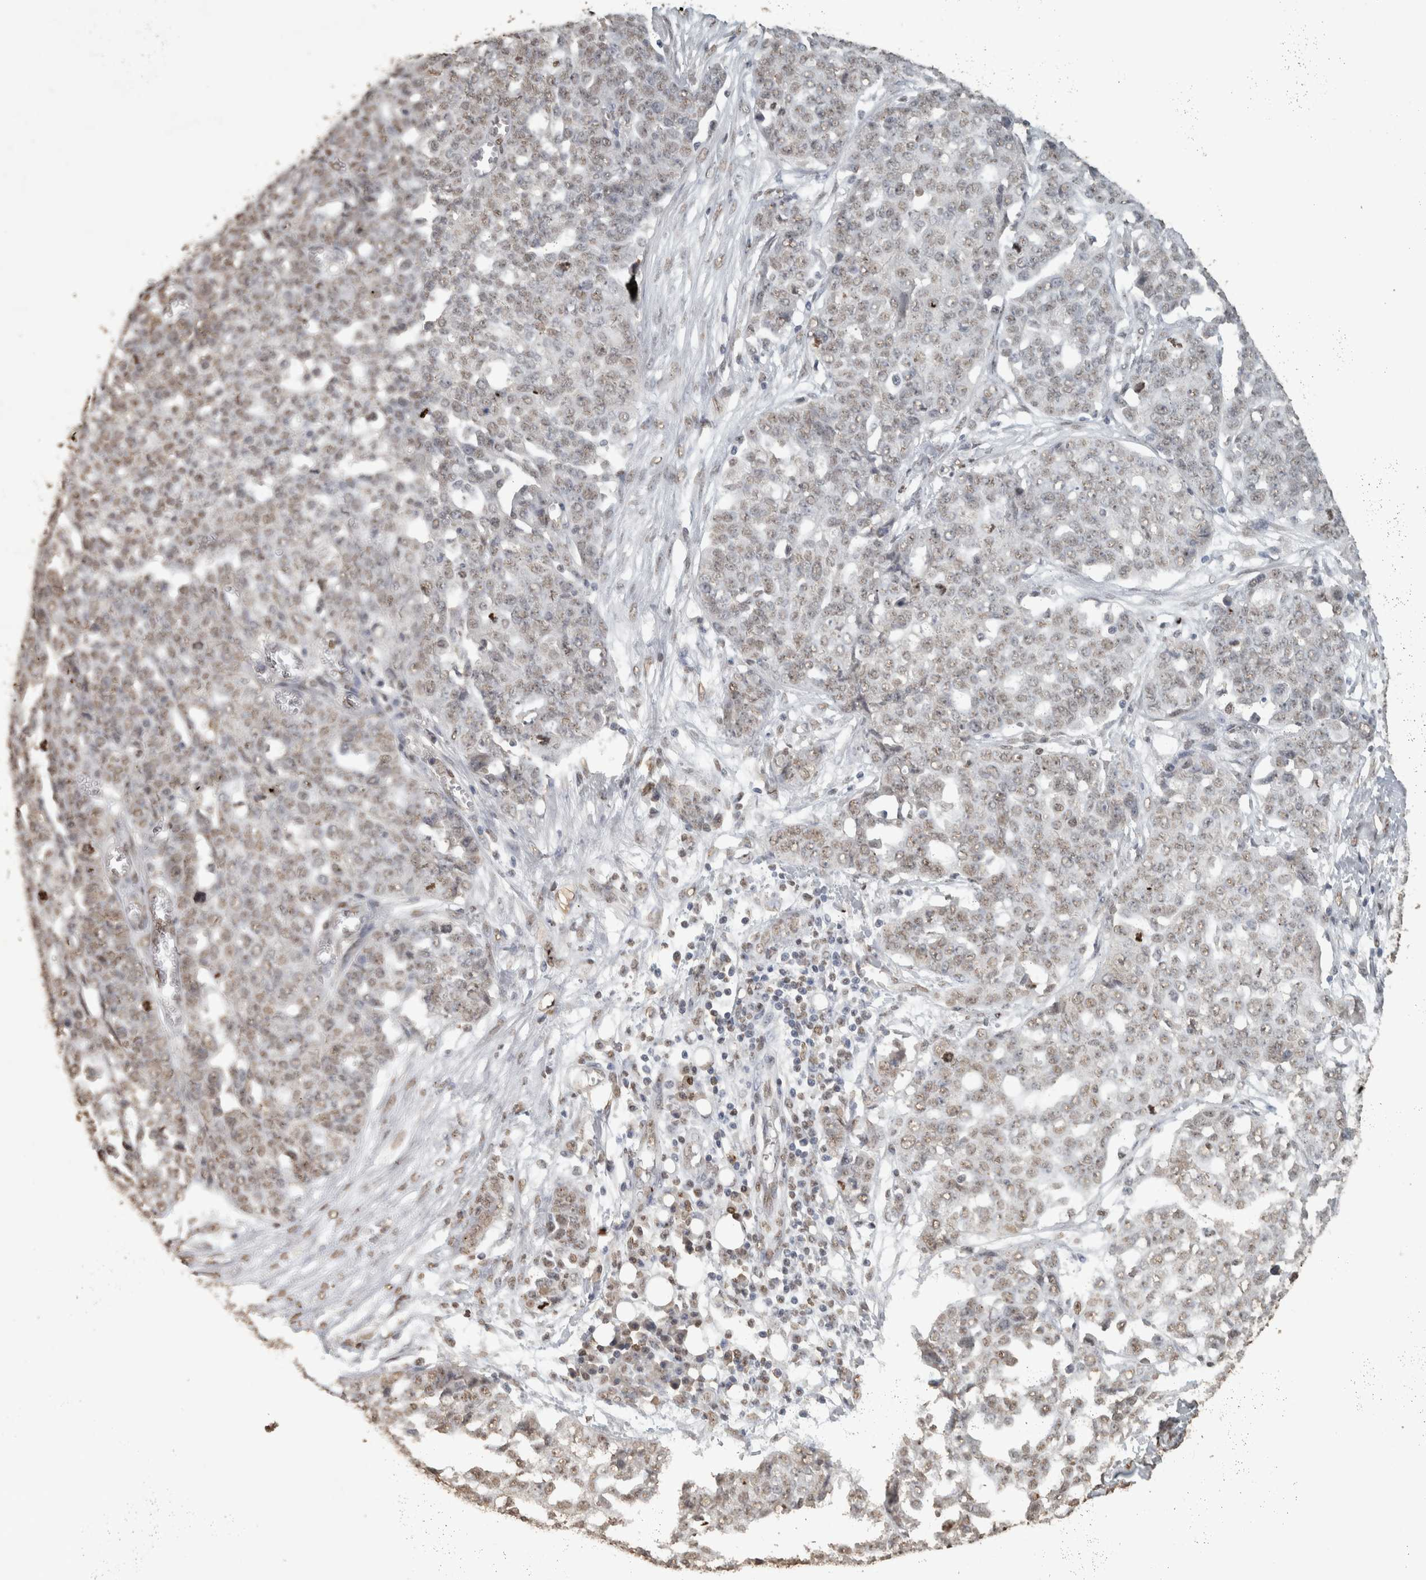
{"staining": {"intensity": "weak", "quantity": ">75%", "location": "nuclear"}, "tissue": "ovarian cancer", "cell_type": "Tumor cells", "image_type": "cancer", "snomed": [{"axis": "morphology", "description": "Cystadenocarcinoma, serous, NOS"}, {"axis": "topography", "description": "Soft tissue"}, {"axis": "topography", "description": "Ovary"}], "caption": "An image of human serous cystadenocarcinoma (ovarian) stained for a protein displays weak nuclear brown staining in tumor cells.", "gene": "HAND2", "patient": {"sex": "female", "age": 57}}